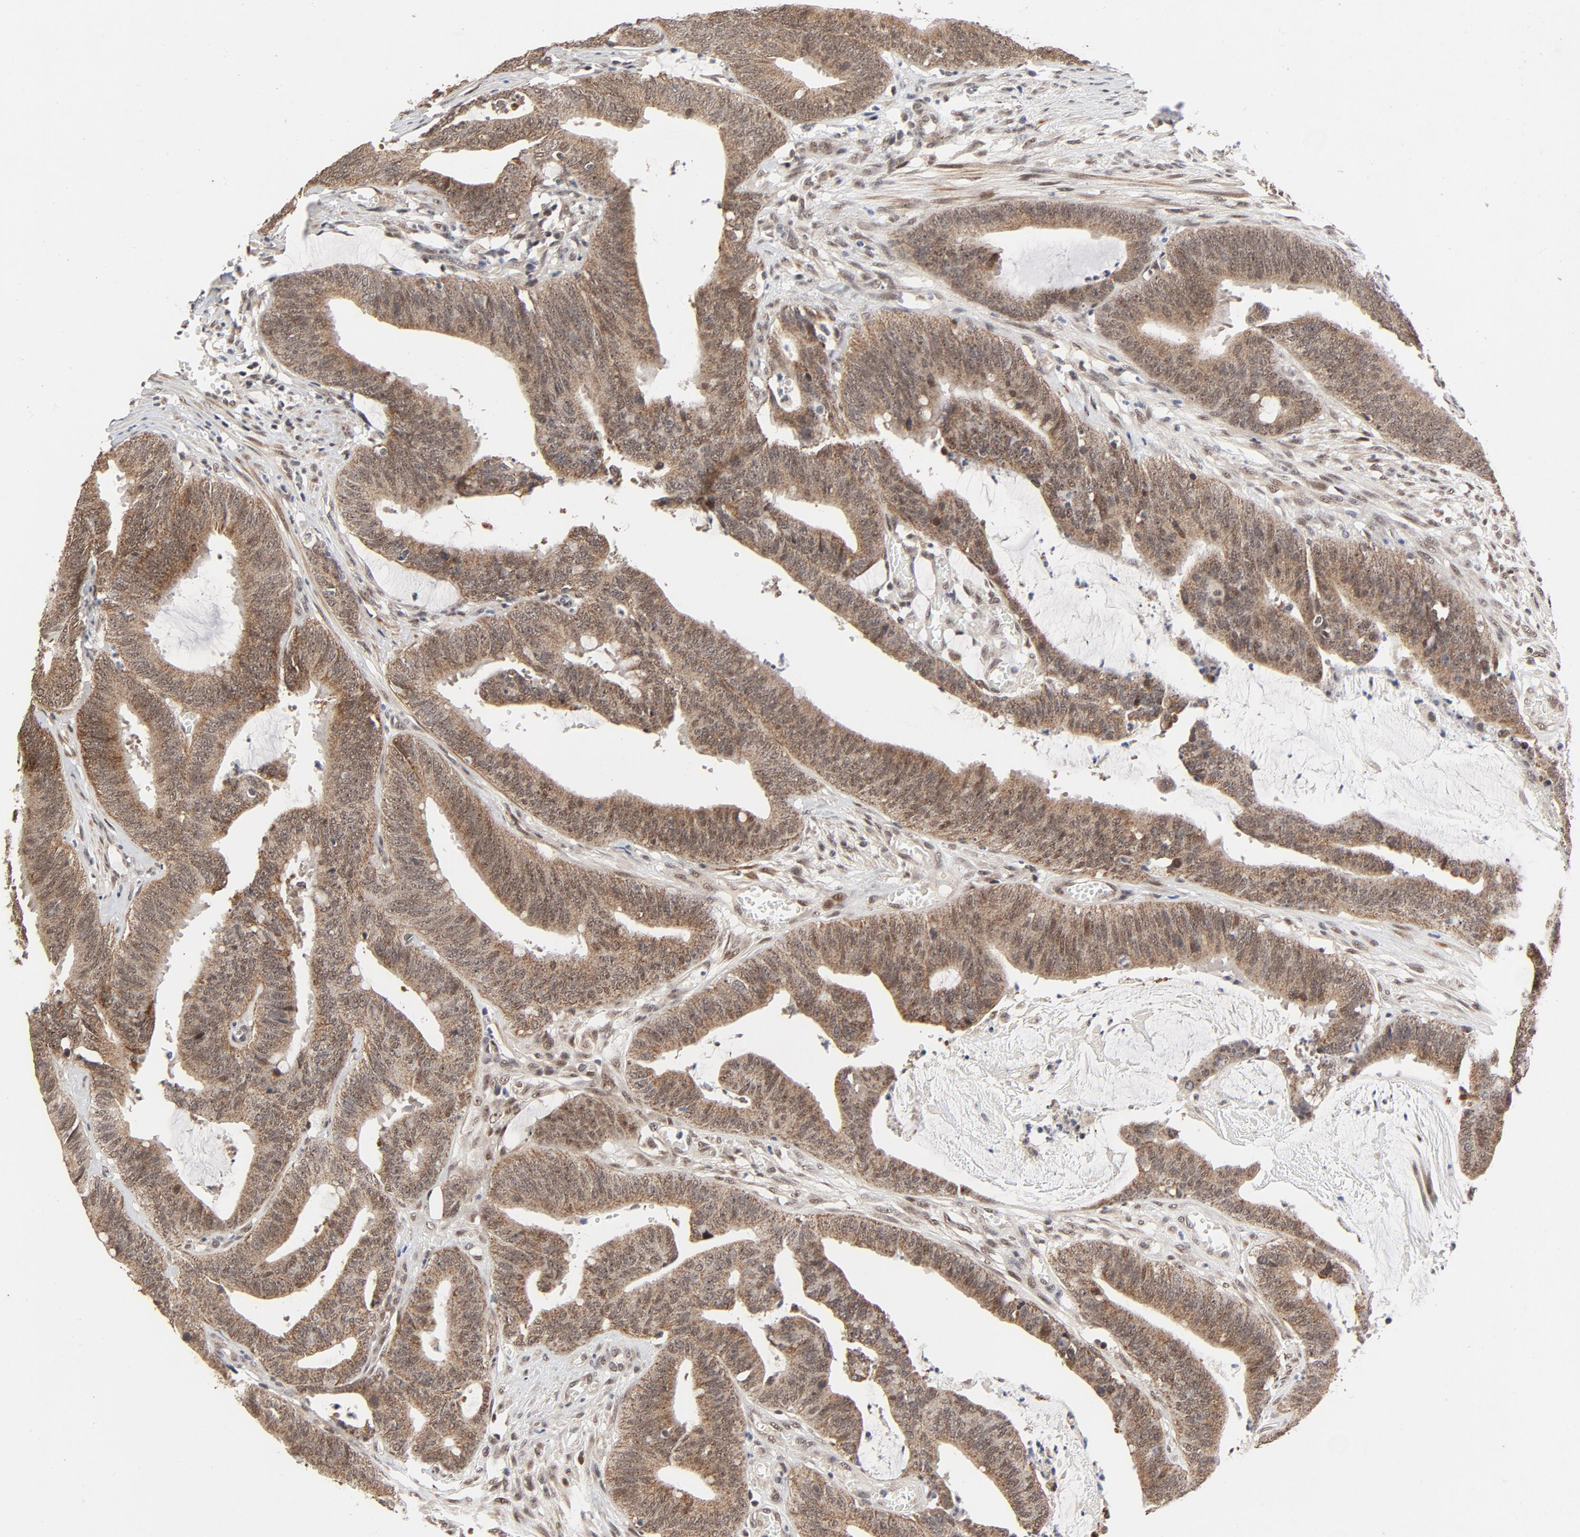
{"staining": {"intensity": "moderate", "quantity": ">75%", "location": "cytoplasmic/membranous"}, "tissue": "colorectal cancer", "cell_type": "Tumor cells", "image_type": "cancer", "snomed": [{"axis": "morphology", "description": "Adenocarcinoma, NOS"}, {"axis": "topography", "description": "Rectum"}], "caption": "The histopathology image reveals staining of colorectal cancer (adenocarcinoma), revealing moderate cytoplasmic/membranous protein positivity (brown color) within tumor cells.", "gene": "ZKSCAN8", "patient": {"sex": "female", "age": 66}}